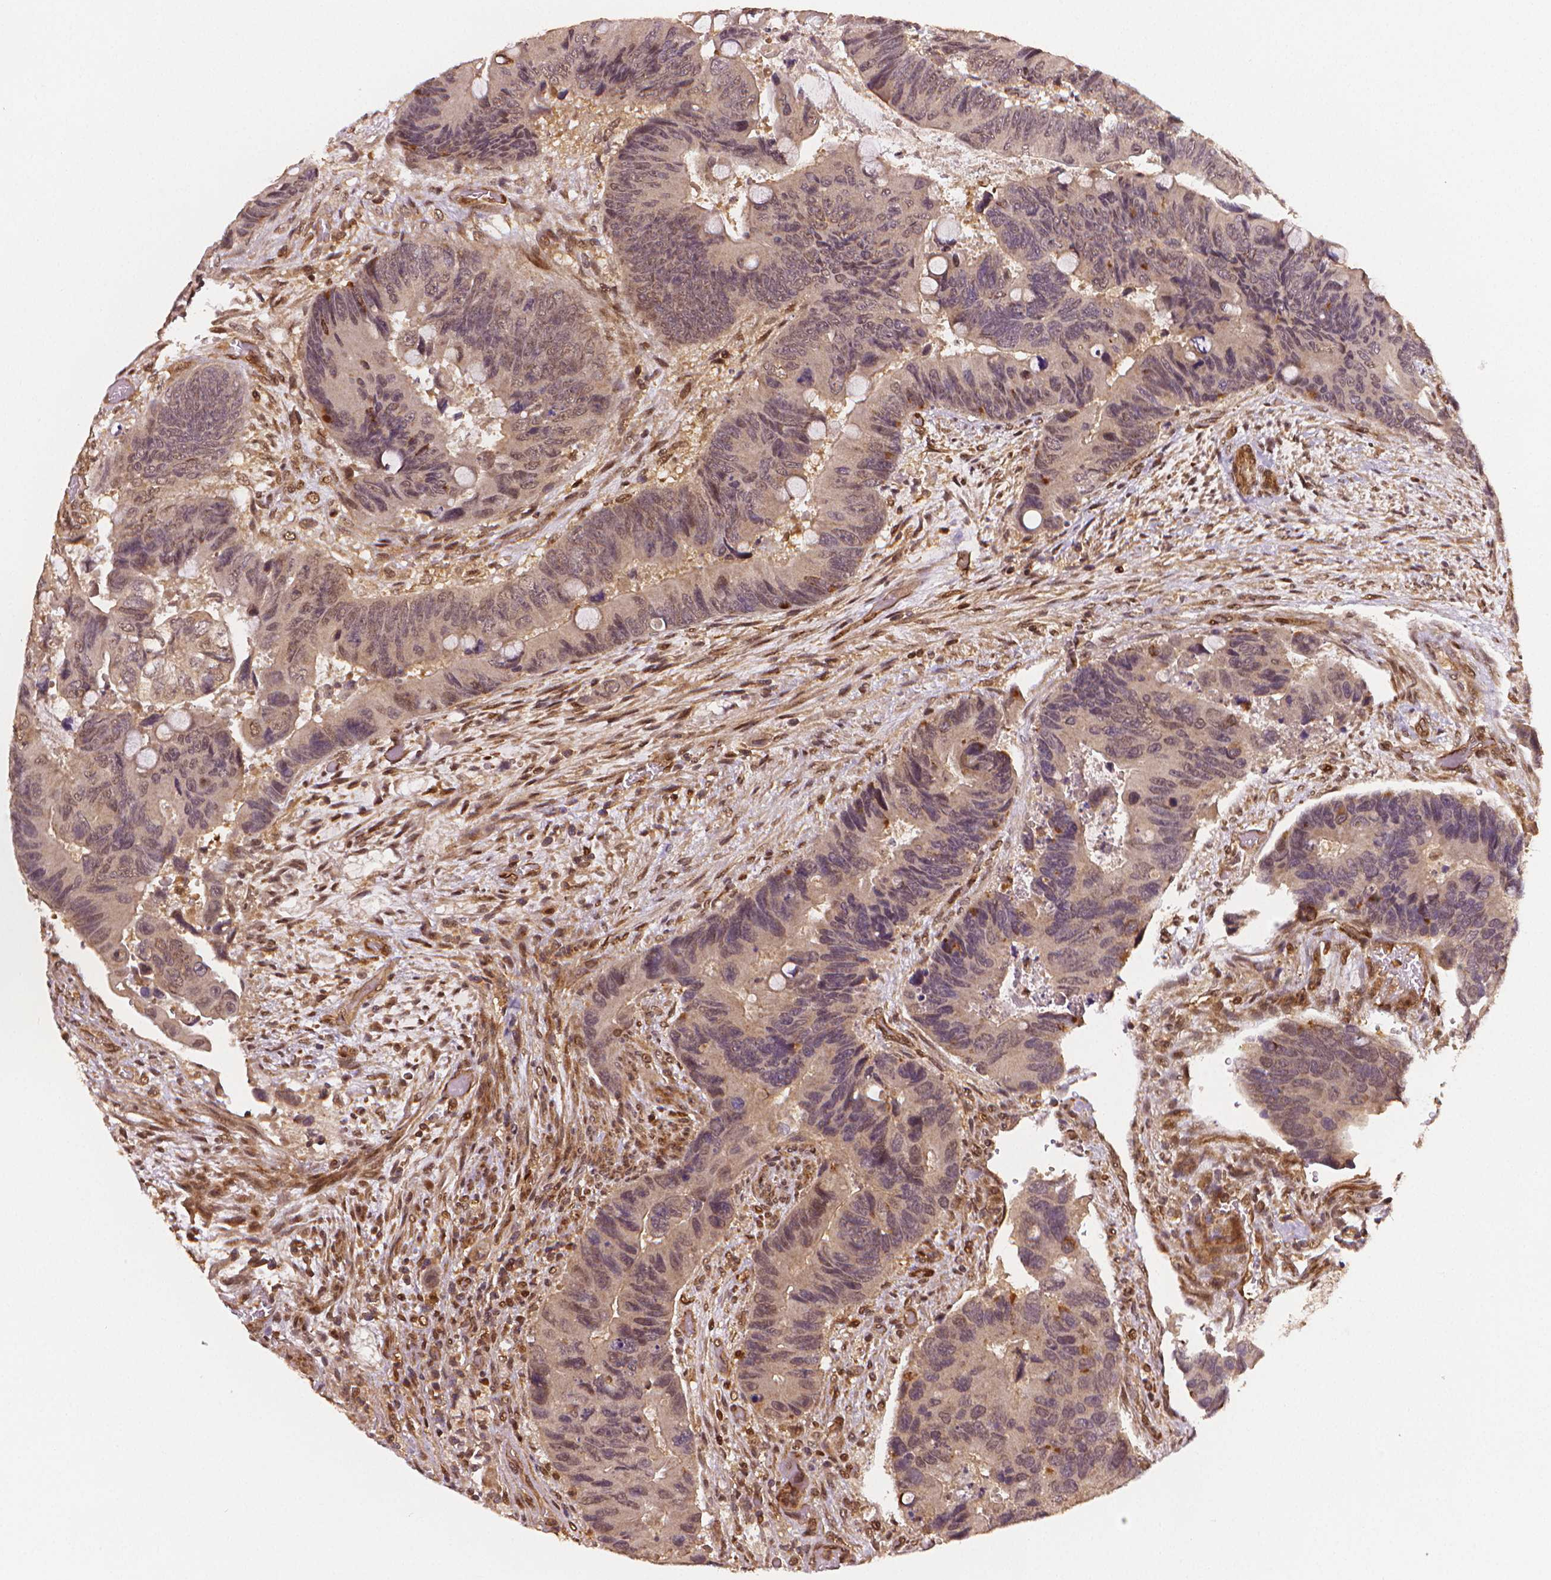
{"staining": {"intensity": "weak", "quantity": "25%-75%", "location": "cytoplasmic/membranous,nuclear"}, "tissue": "colorectal cancer", "cell_type": "Tumor cells", "image_type": "cancer", "snomed": [{"axis": "morphology", "description": "Adenocarcinoma, NOS"}, {"axis": "topography", "description": "Rectum"}], "caption": "Immunohistochemistry photomicrograph of human adenocarcinoma (colorectal) stained for a protein (brown), which shows low levels of weak cytoplasmic/membranous and nuclear staining in about 25%-75% of tumor cells.", "gene": "STAT3", "patient": {"sex": "male", "age": 63}}